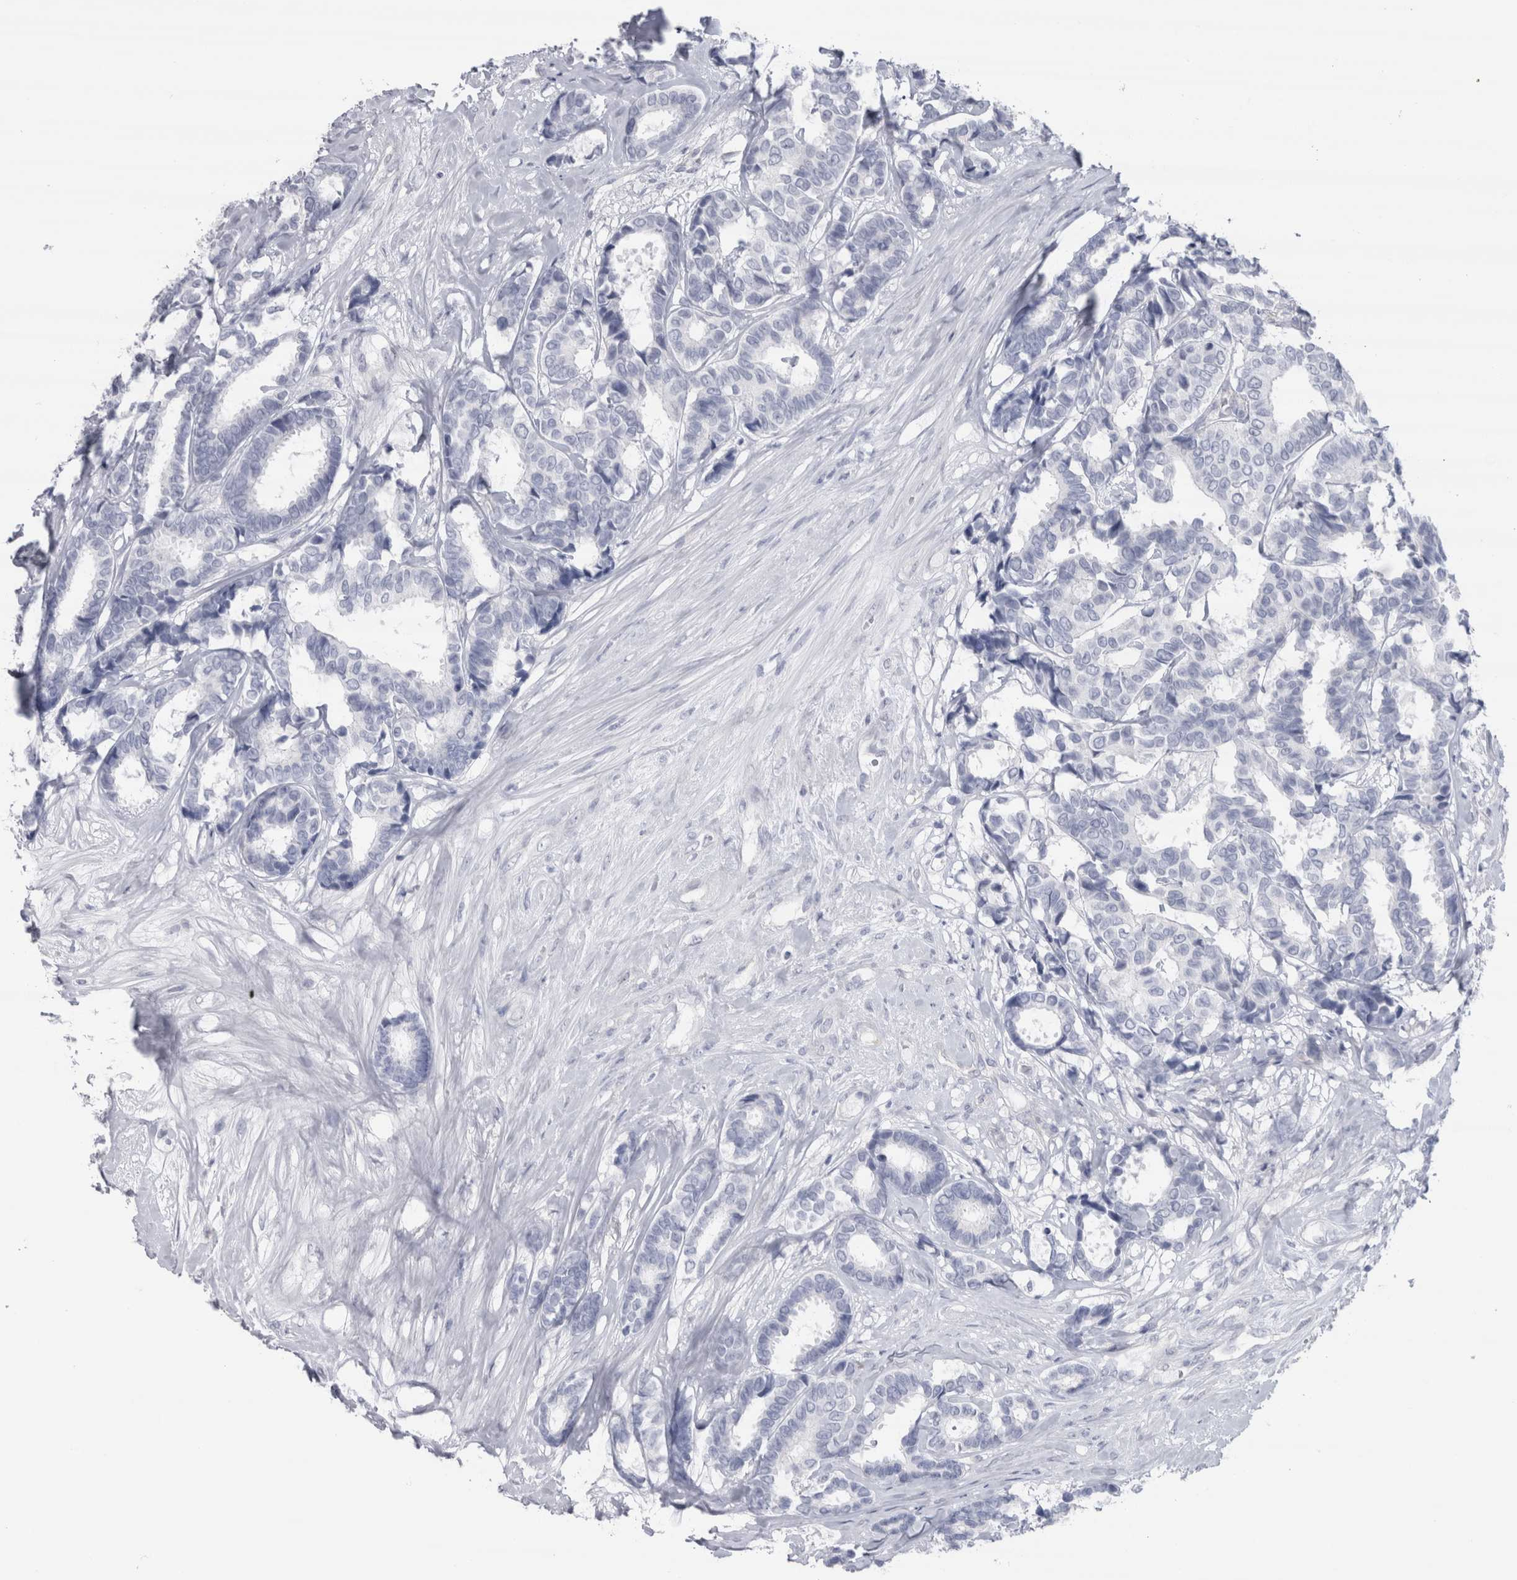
{"staining": {"intensity": "negative", "quantity": "none", "location": "none"}, "tissue": "breast cancer", "cell_type": "Tumor cells", "image_type": "cancer", "snomed": [{"axis": "morphology", "description": "Duct carcinoma"}, {"axis": "topography", "description": "Breast"}], "caption": "Human breast cancer stained for a protein using immunohistochemistry exhibits no staining in tumor cells.", "gene": "CDH17", "patient": {"sex": "female", "age": 87}}